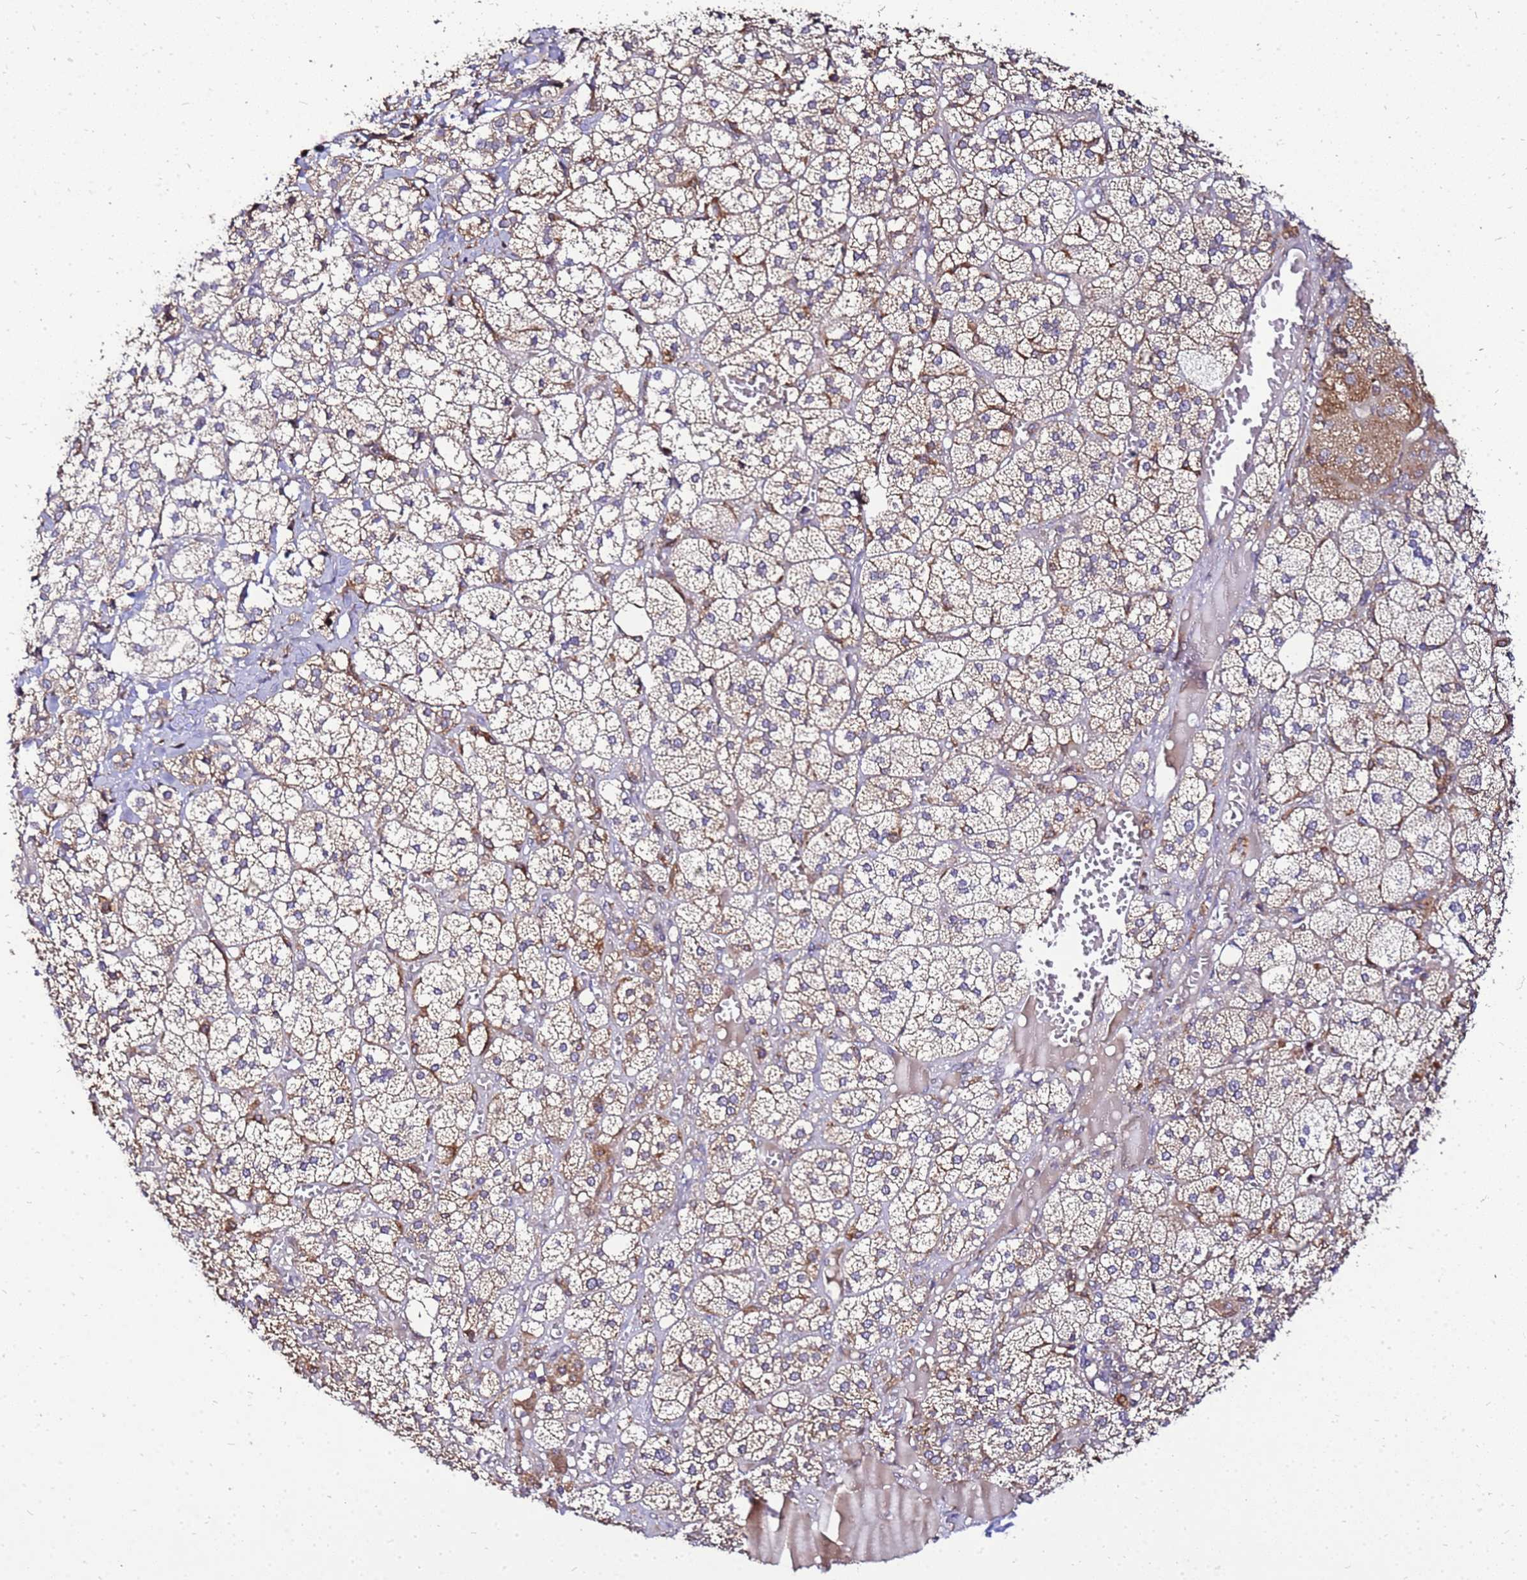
{"staining": {"intensity": "moderate", "quantity": "25%-75%", "location": "cytoplasmic/membranous"}, "tissue": "adrenal gland", "cell_type": "Glandular cells", "image_type": "normal", "snomed": [{"axis": "morphology", "description": "Normal tissue, NOS"}, {"axis": "topography", "description": "Adrenal gland"}], "caption": "This photomicrograph displays normal adrenal gland stained with immunohistochemistry to label a protein in brown. The cytoplasmic/membranous of glandular cells show moderate positivity for the protein. Nuclei are counter-stained blue.", "gene": "ADPGK", "patient": {"sex": "female", "age": 61}}